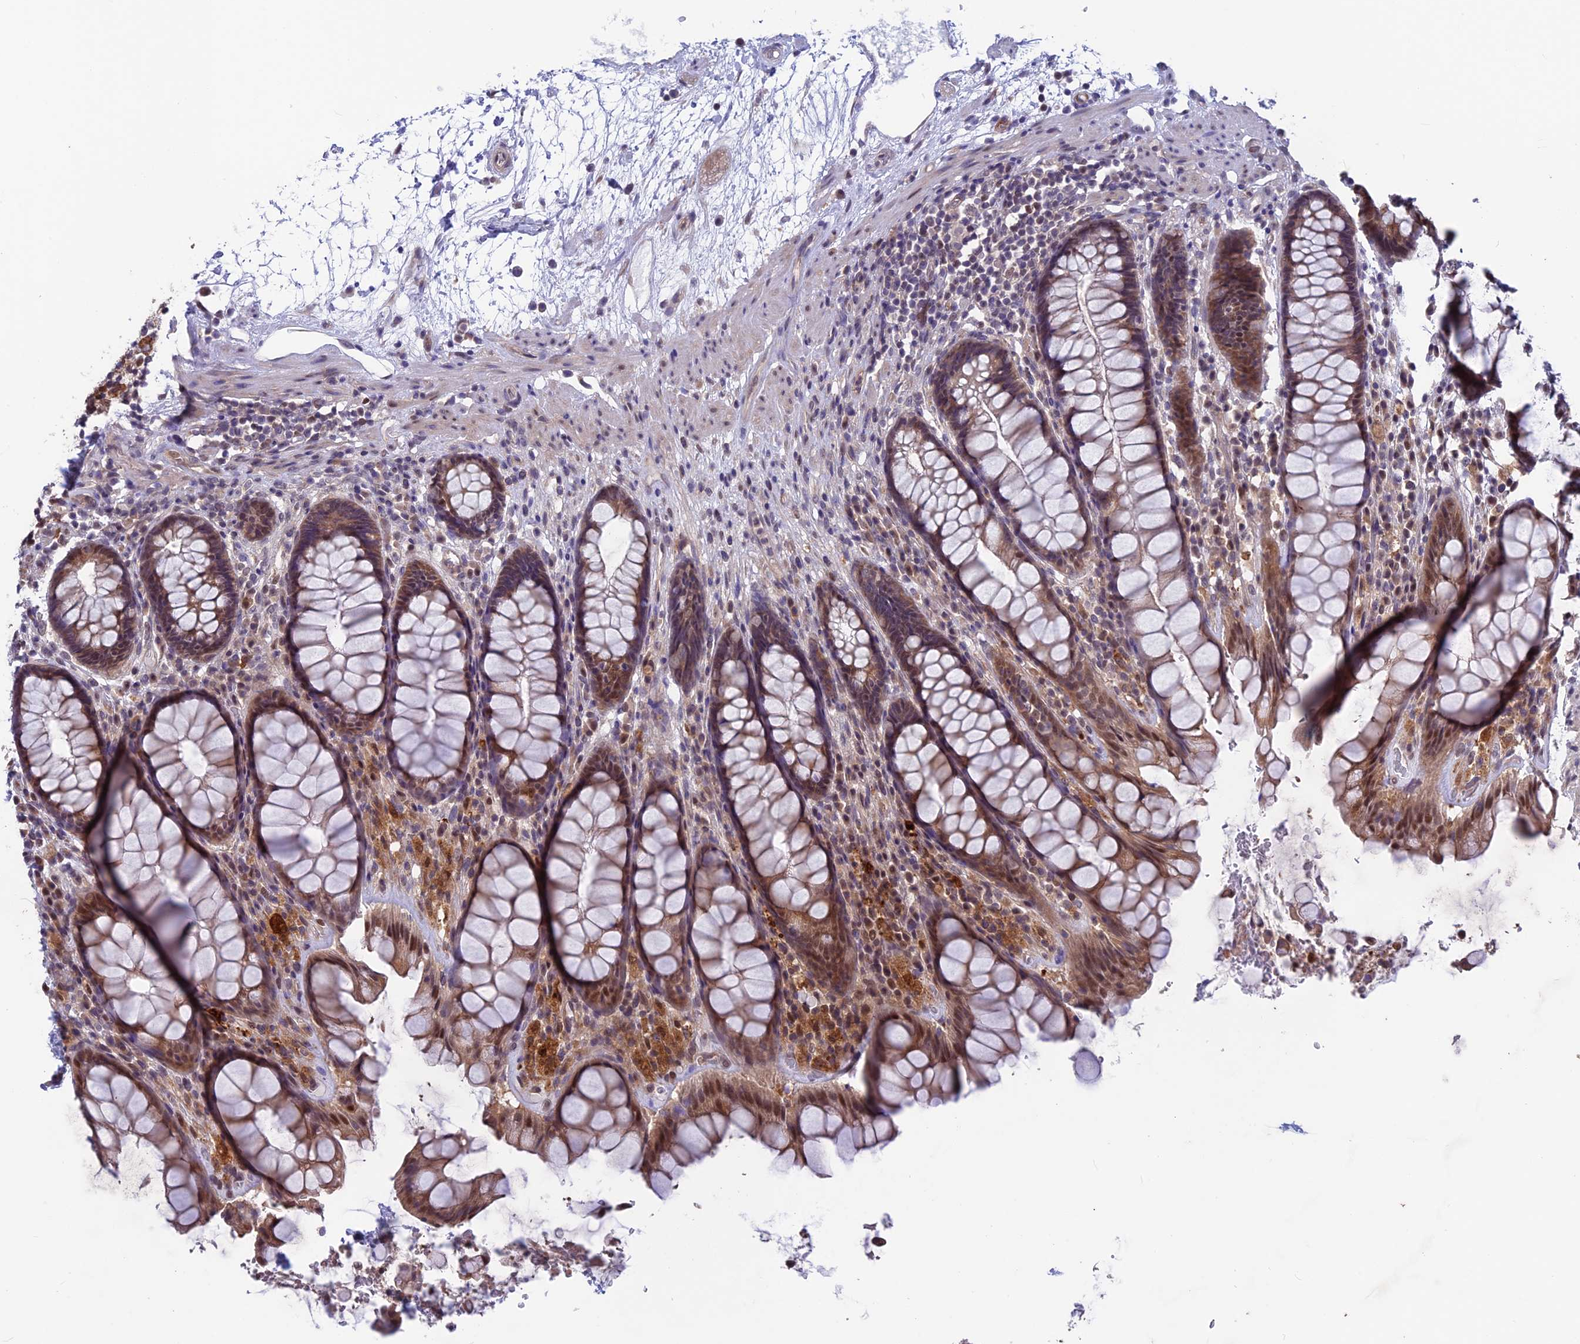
{"staining": {"intensity": "moderate", "quantity": ">75%", "location": "cytoplasmic/membranous,nuclear"}, "tissue": "rectum", "cell_type": "Glandular cells", "image_type": "normal", "snomed": [{"axis": "morphology", "description": "Normal tissue, NOS"}, {"axis": "topography", "description": "Rectum"}], "caption": "About >75% of glandular cells in normal human rectum demonstrate moderate cytoplasmic/membranous,nuclear protein staining as visualized by brown immunohistochemical staining.", "gene": "MAST2", "patient": {"sex": "male", "age": 64}}